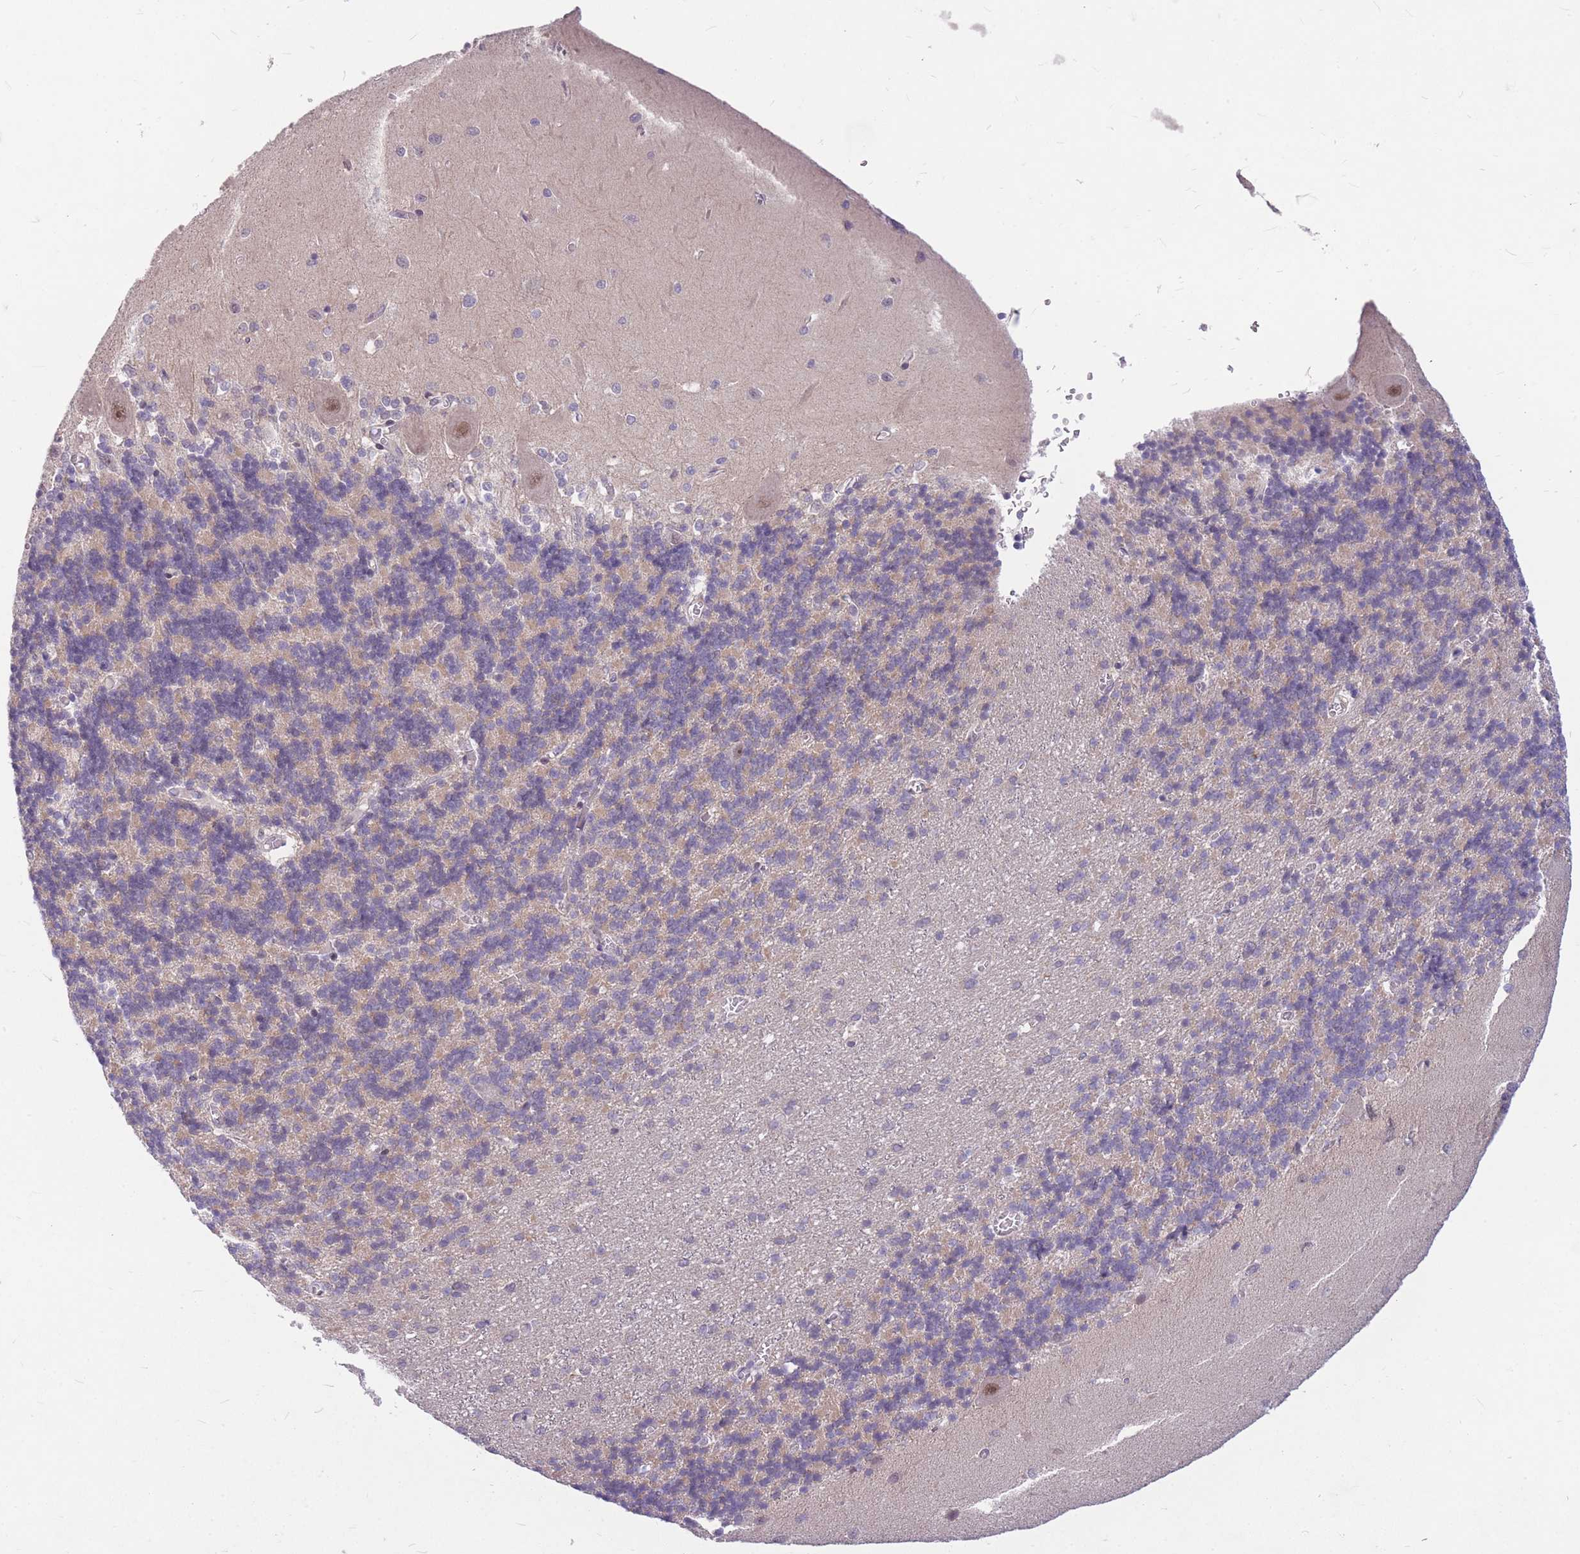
{"staining": {"intensity": "negative", "quantity": "none", "location": "none"}, "tissue": "cerebellum", "cell_type": "Cells in granular layer", "image_type": "normal", "snomed": [{"axis": "morphology", "description": "Normal tissue, NOS"}, {"axis": "topography", "description": "Cerebellum"}], "caption": "Human cerebellum stained for a protein using IHC reveals no expression in cells in granular layer.", "gene": "ERCC2", "patient": {"sex": "male", "age": 37}}